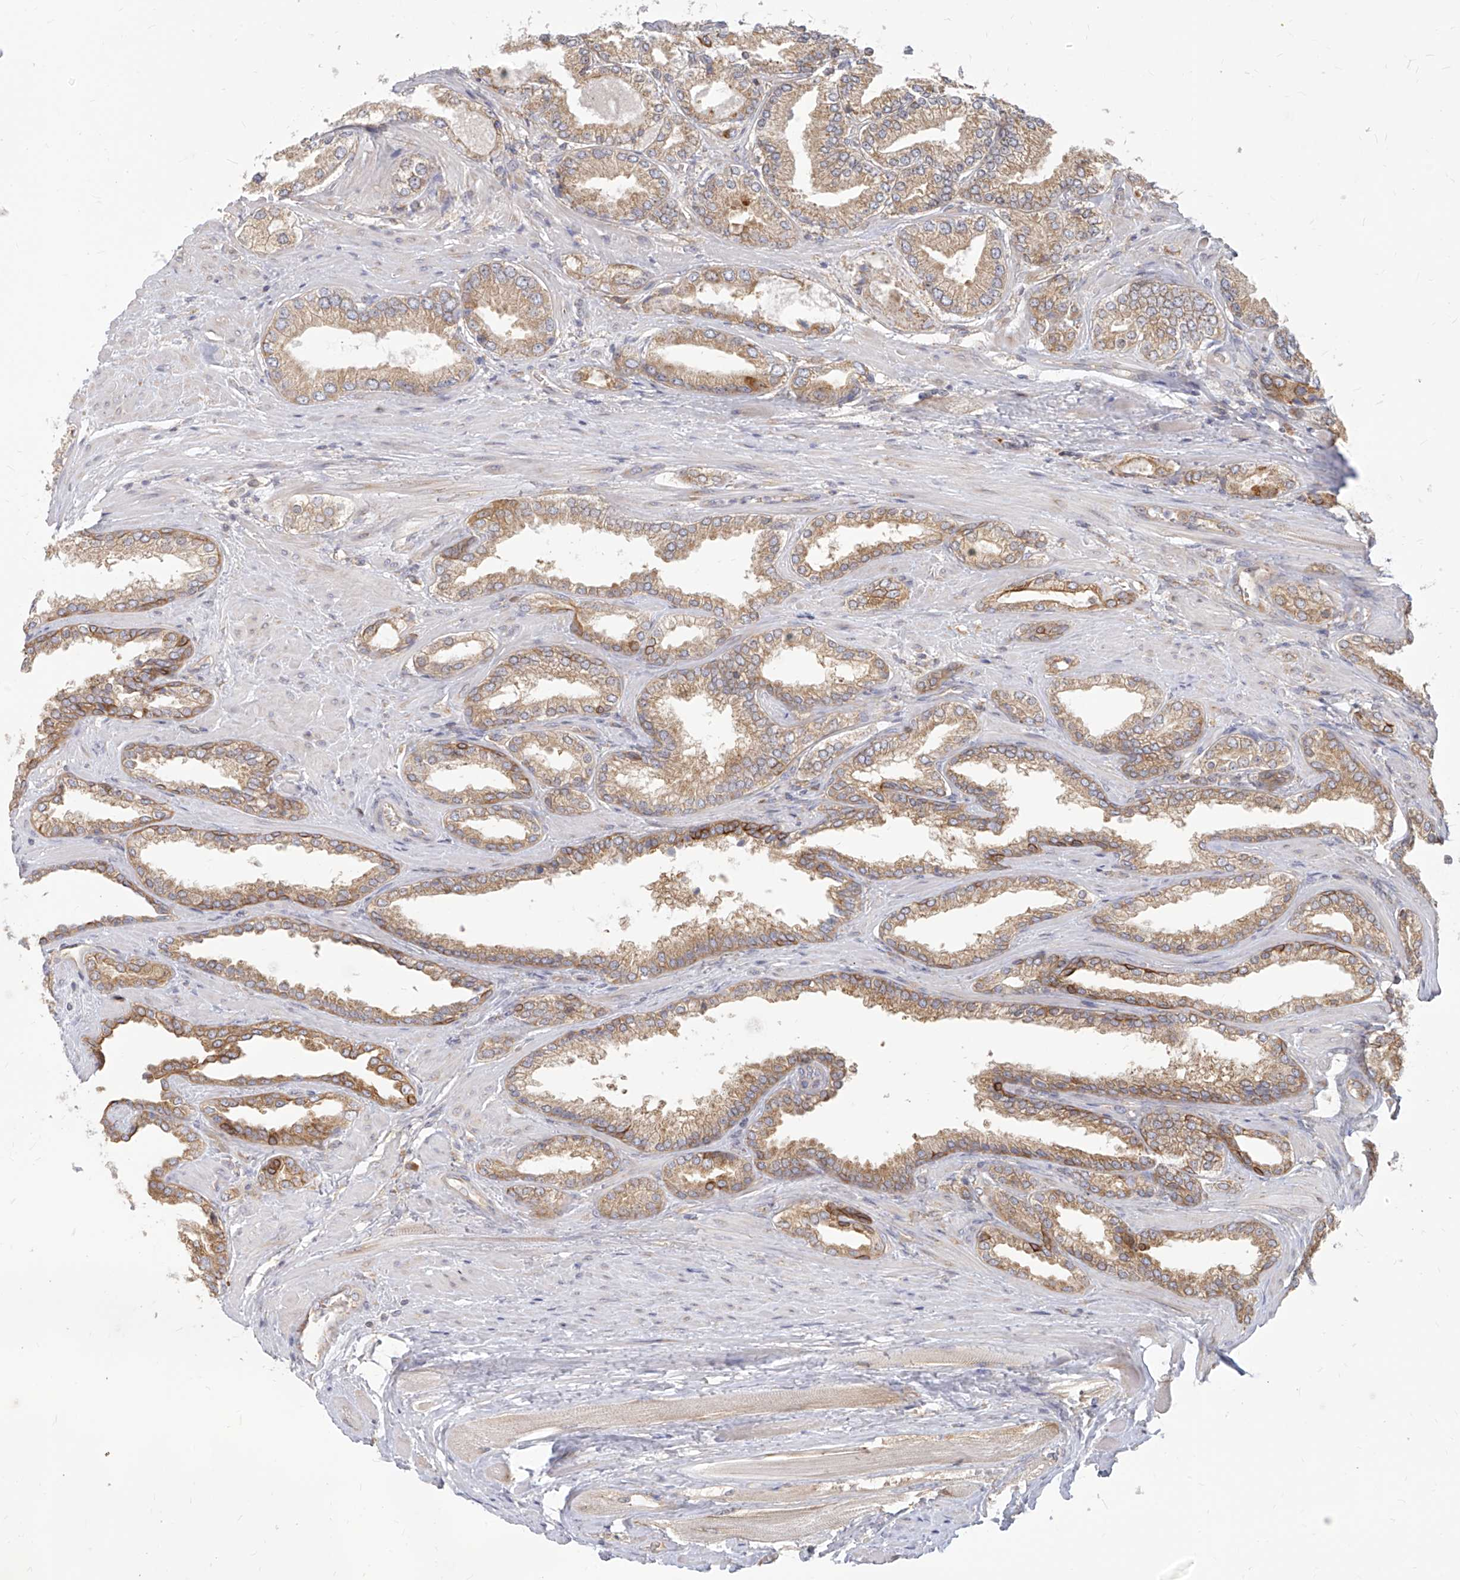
{"staining": {"intensity": "weak", "quantity": ">75%", "location": "cytoplasmic/membranous"}, "tissue": "prostate cancer", "cell_type": "Tumor cells", "image_type": "cancer", "snomed": [{"axis": "morphology", "description": "Adenocarcinoma, Low grade"}, {"axis": "topography", "description": "Prostate"}], "caption": "Prostate low-grade adenocarcinoma stained with a brown dye demonstrates weak cytoplasmic/membranous positive expression in about >75% of tumor cells.", "gene": "FAM83B", "patient": {"sex": "male", "age": 62}}